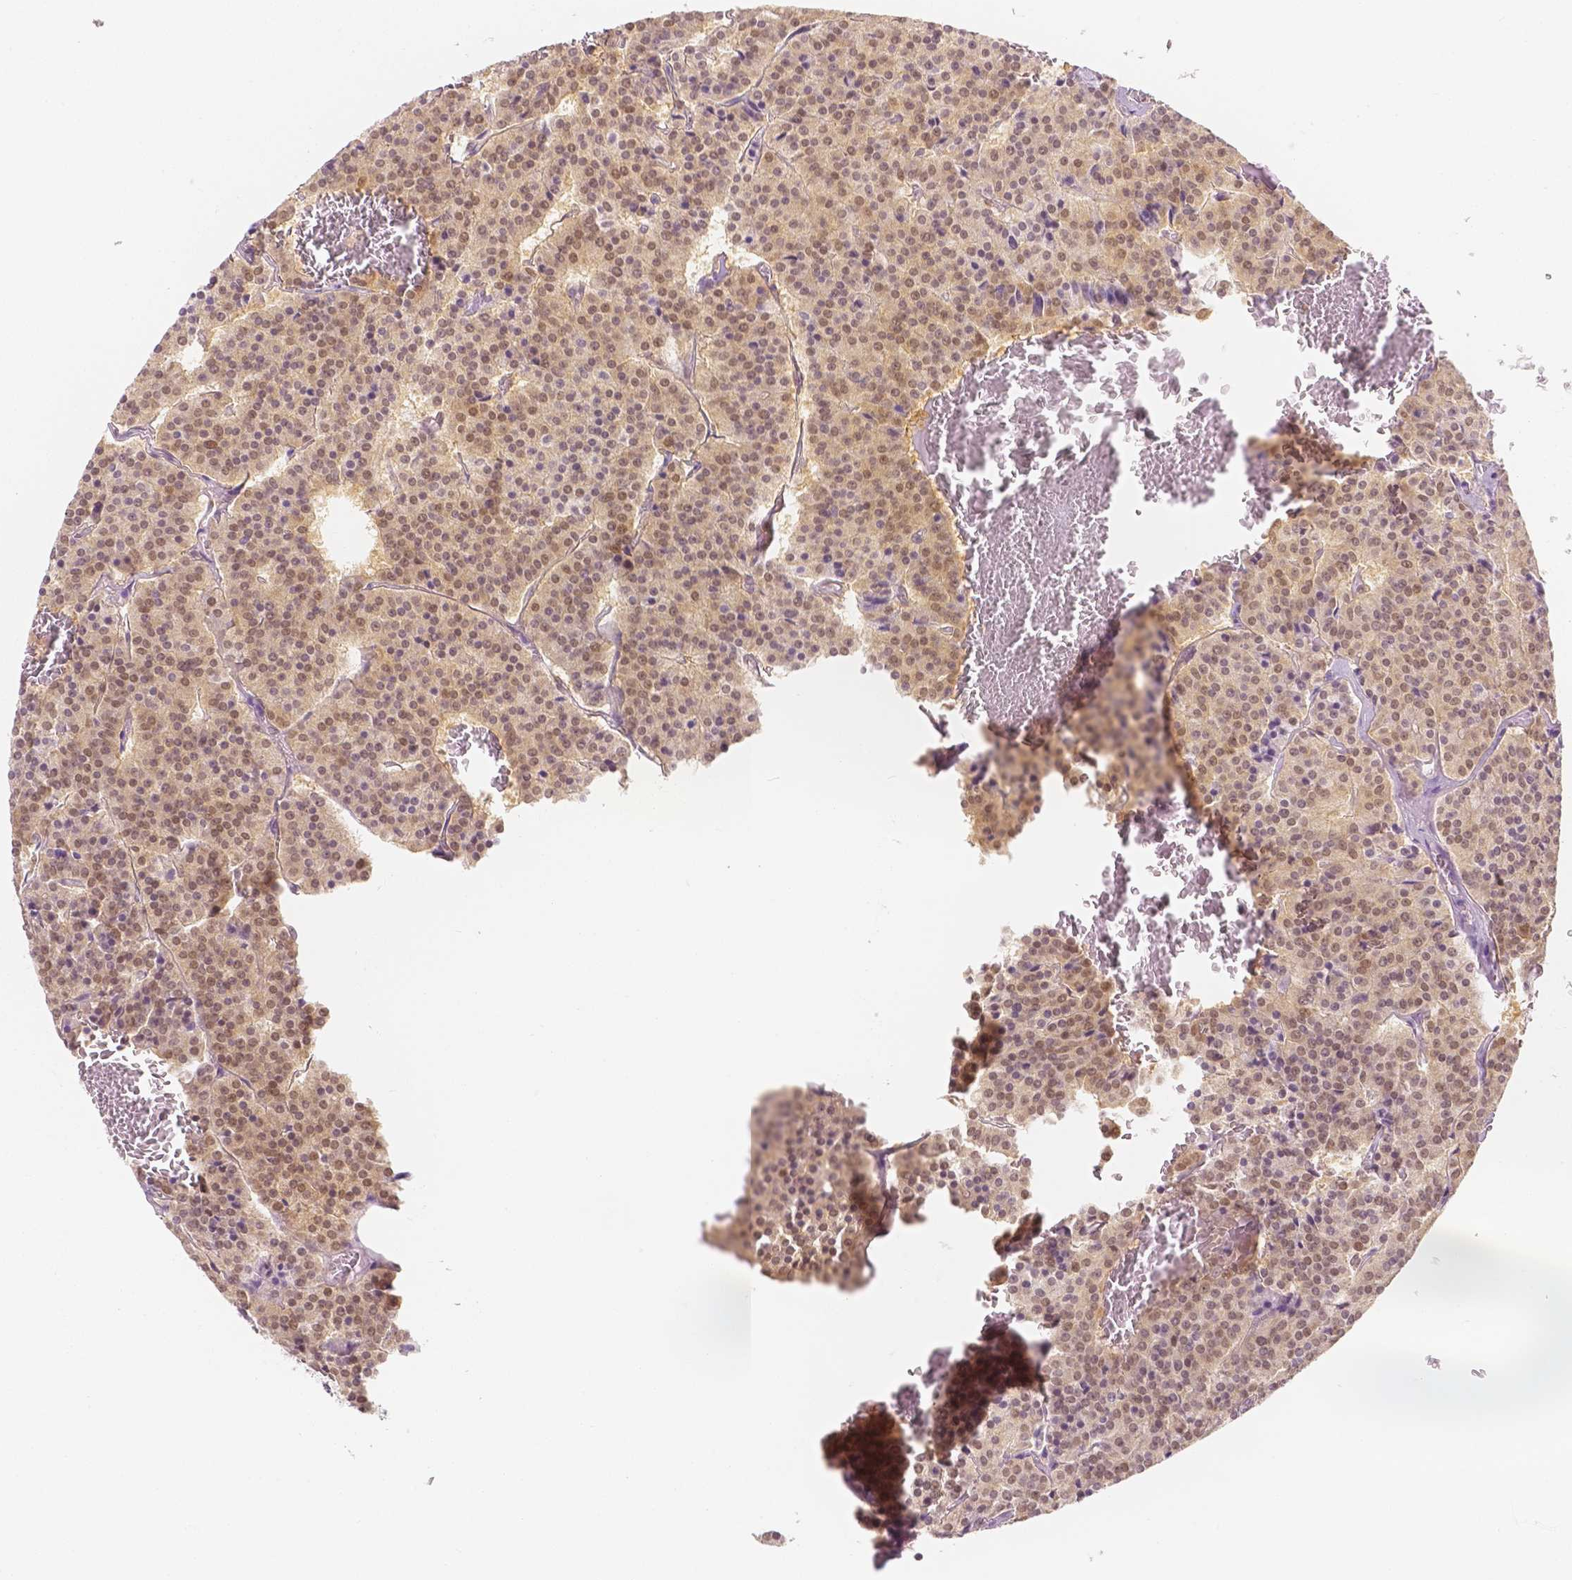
{"staining": {"intensity": "moderate", "quantity": ">75%", "location": "nuclear"}, "tissue": "carcinoid", "cell_type": "Tumor cells", "image_type": "cancer", "snomed": [{"axis": "morphology", "description": "Carcinoid, malignant, NOS"}, {"axis": "topography", "description": "Lung"}], "caption": "Immunohistochemistry of human carcinoid displays medium levels of moderate nuclear expression in about >75% of tumor cells.", "gene": "SGTB", "patient": {"sex": "male", "age": 70}}